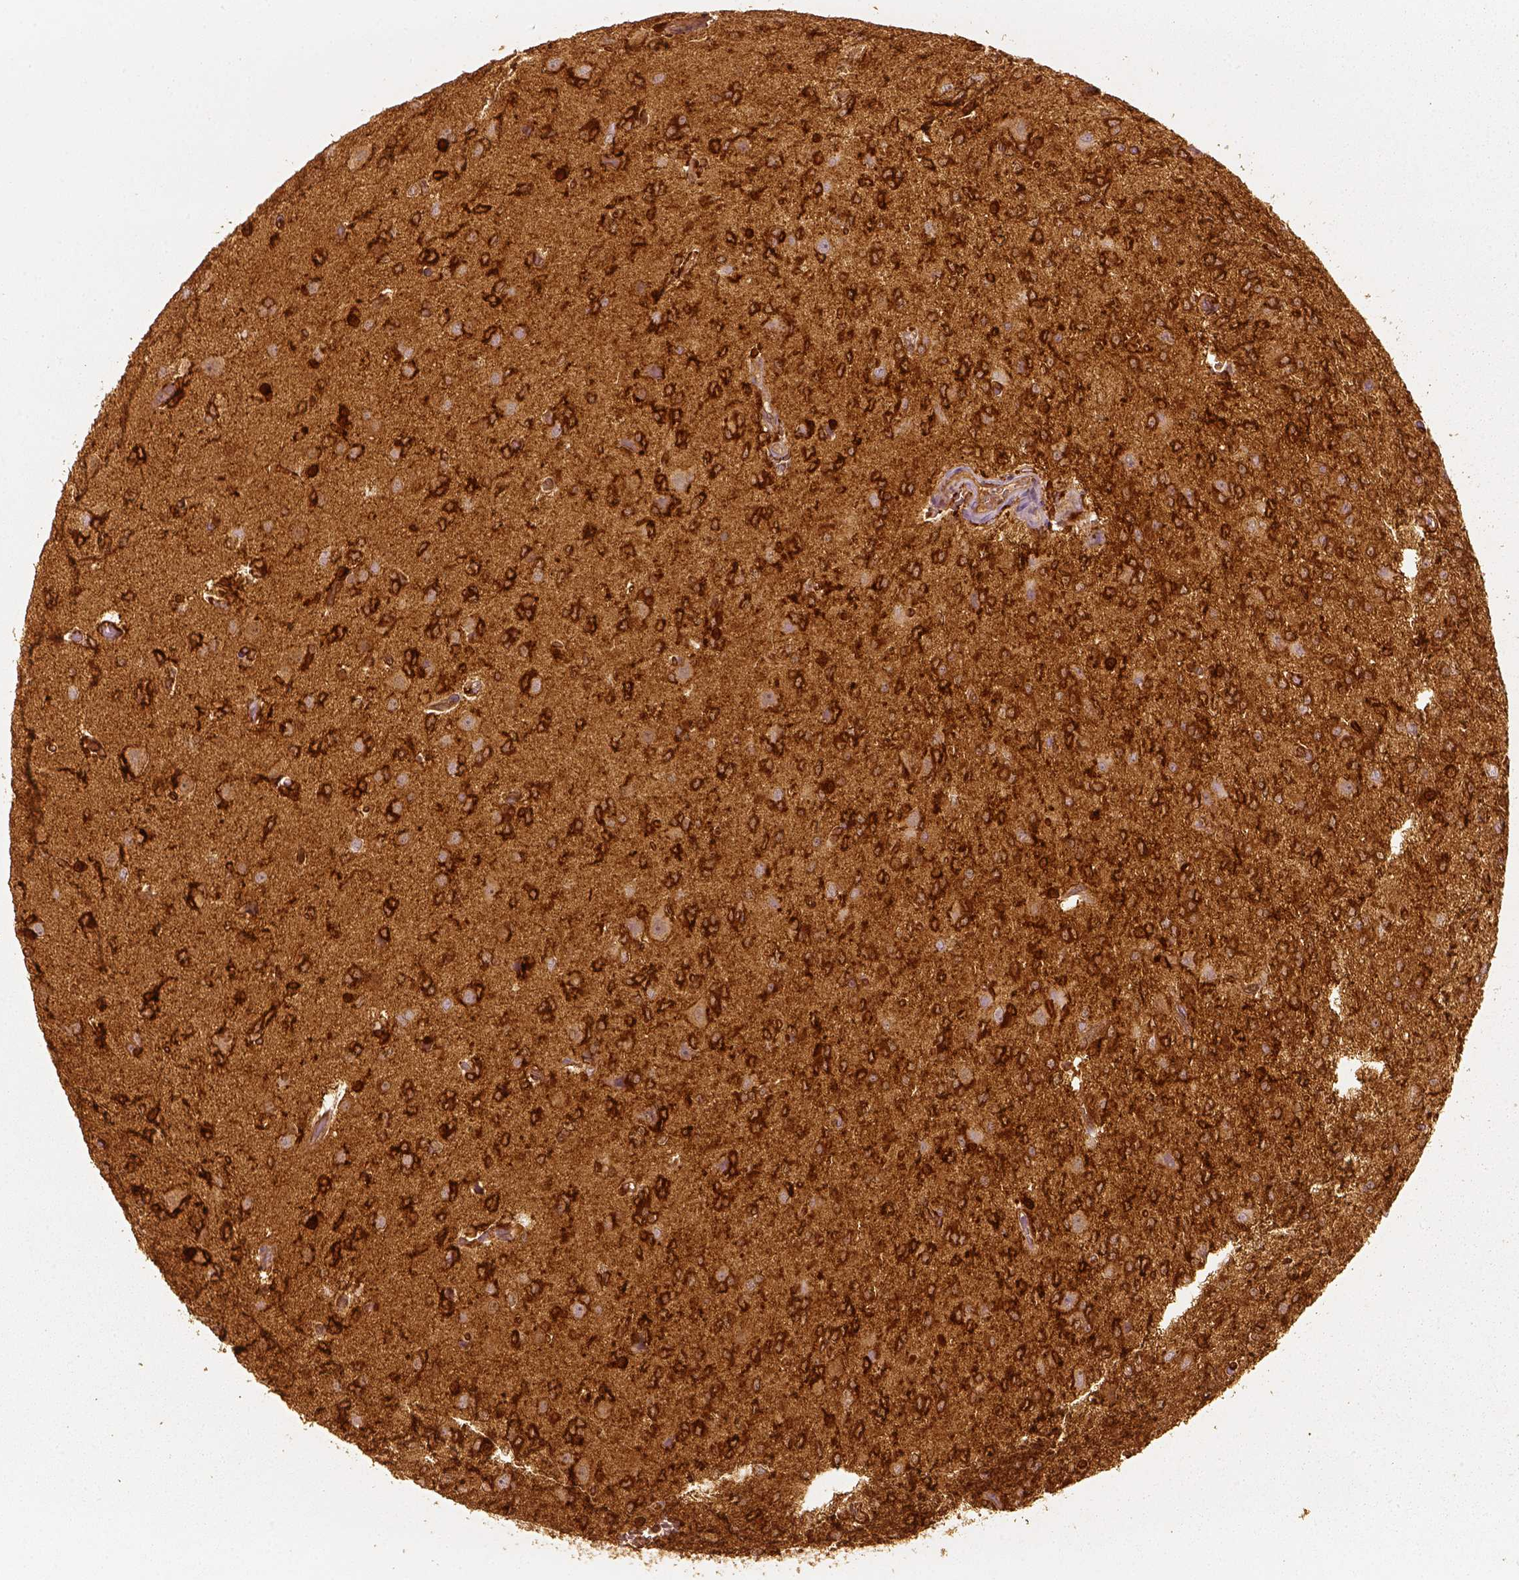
{"staining": {"intensity": "strong", "quantity": ">75%", "location": "cytoplasmic/membranous"}, "tissue": "glioma", "cell_type": "Tumor cells", "image_type": "cancer", "snomed": [{"axis": "morphology", "description": "Glioma, malignant, Low grade"}, {"axis": "topography", "description": "Brain"}], "caption": "A histopathology image of malignant glioma (low-grade) stained for a protein exhibits strong cytoplasmic/membranous brown staining in tumor cells.", "gene": "FSCN1", "patient": {"sex": "male", "age": 27}}